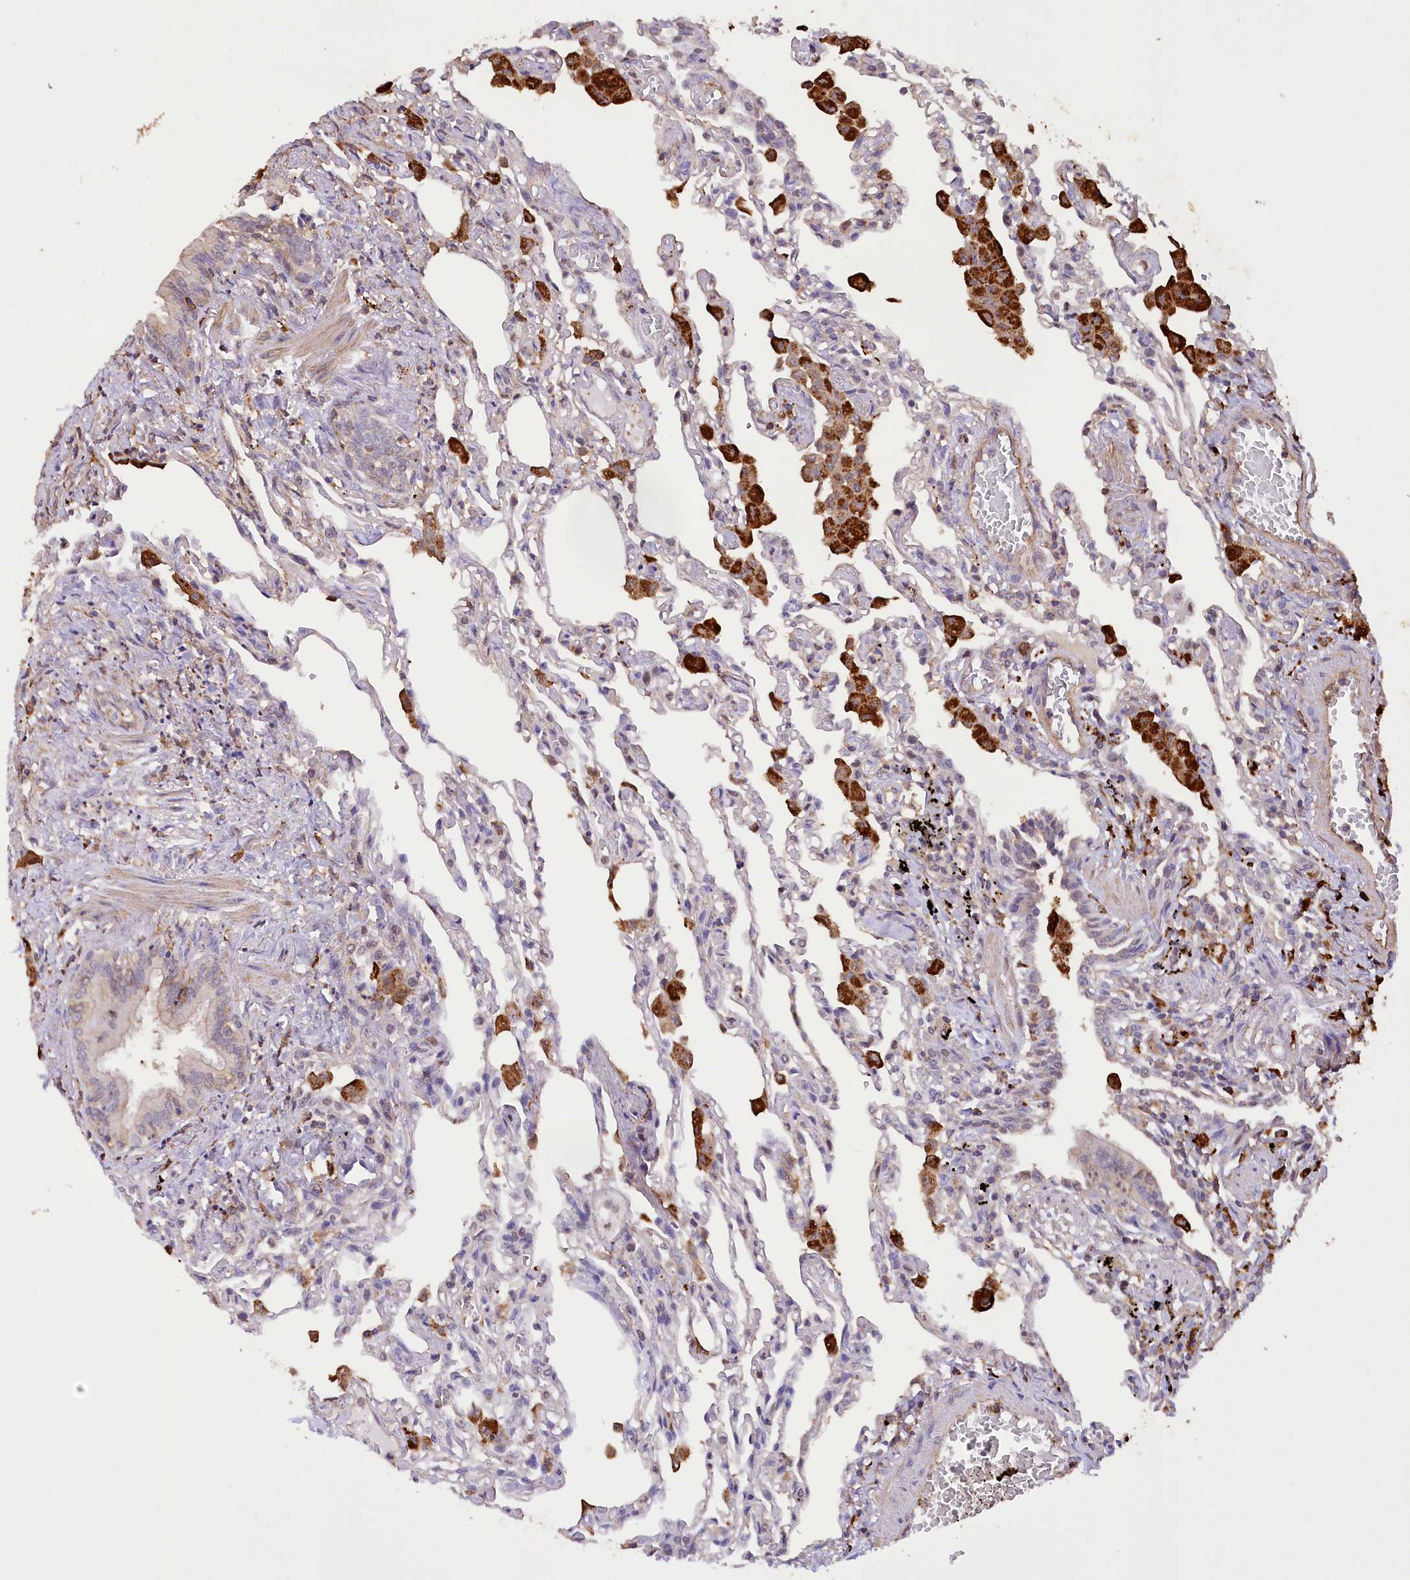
{"staining": {"intensity": "negative", "quantity": "none", "location": "none"}, "tissue": "lung", "cell_type": "Alveolar cells", "image_type": "normal", "snomed": [{"axis": "morphology", "description": "Normal tissue, NOS"}, {"axis": "topography", "description": "Bronchus"}, {"axis": "topography", "description": "Lung"}], "caption": "Immunohistochemistry (IHC) of normal human lung reveals no staining in alveolar cells. The staining is performed using DAB brown chromogen with nuclei counter-stained in using hematoxylin.", "gene": "DPP3", "patient": {"sex": "female", "age": 49}}